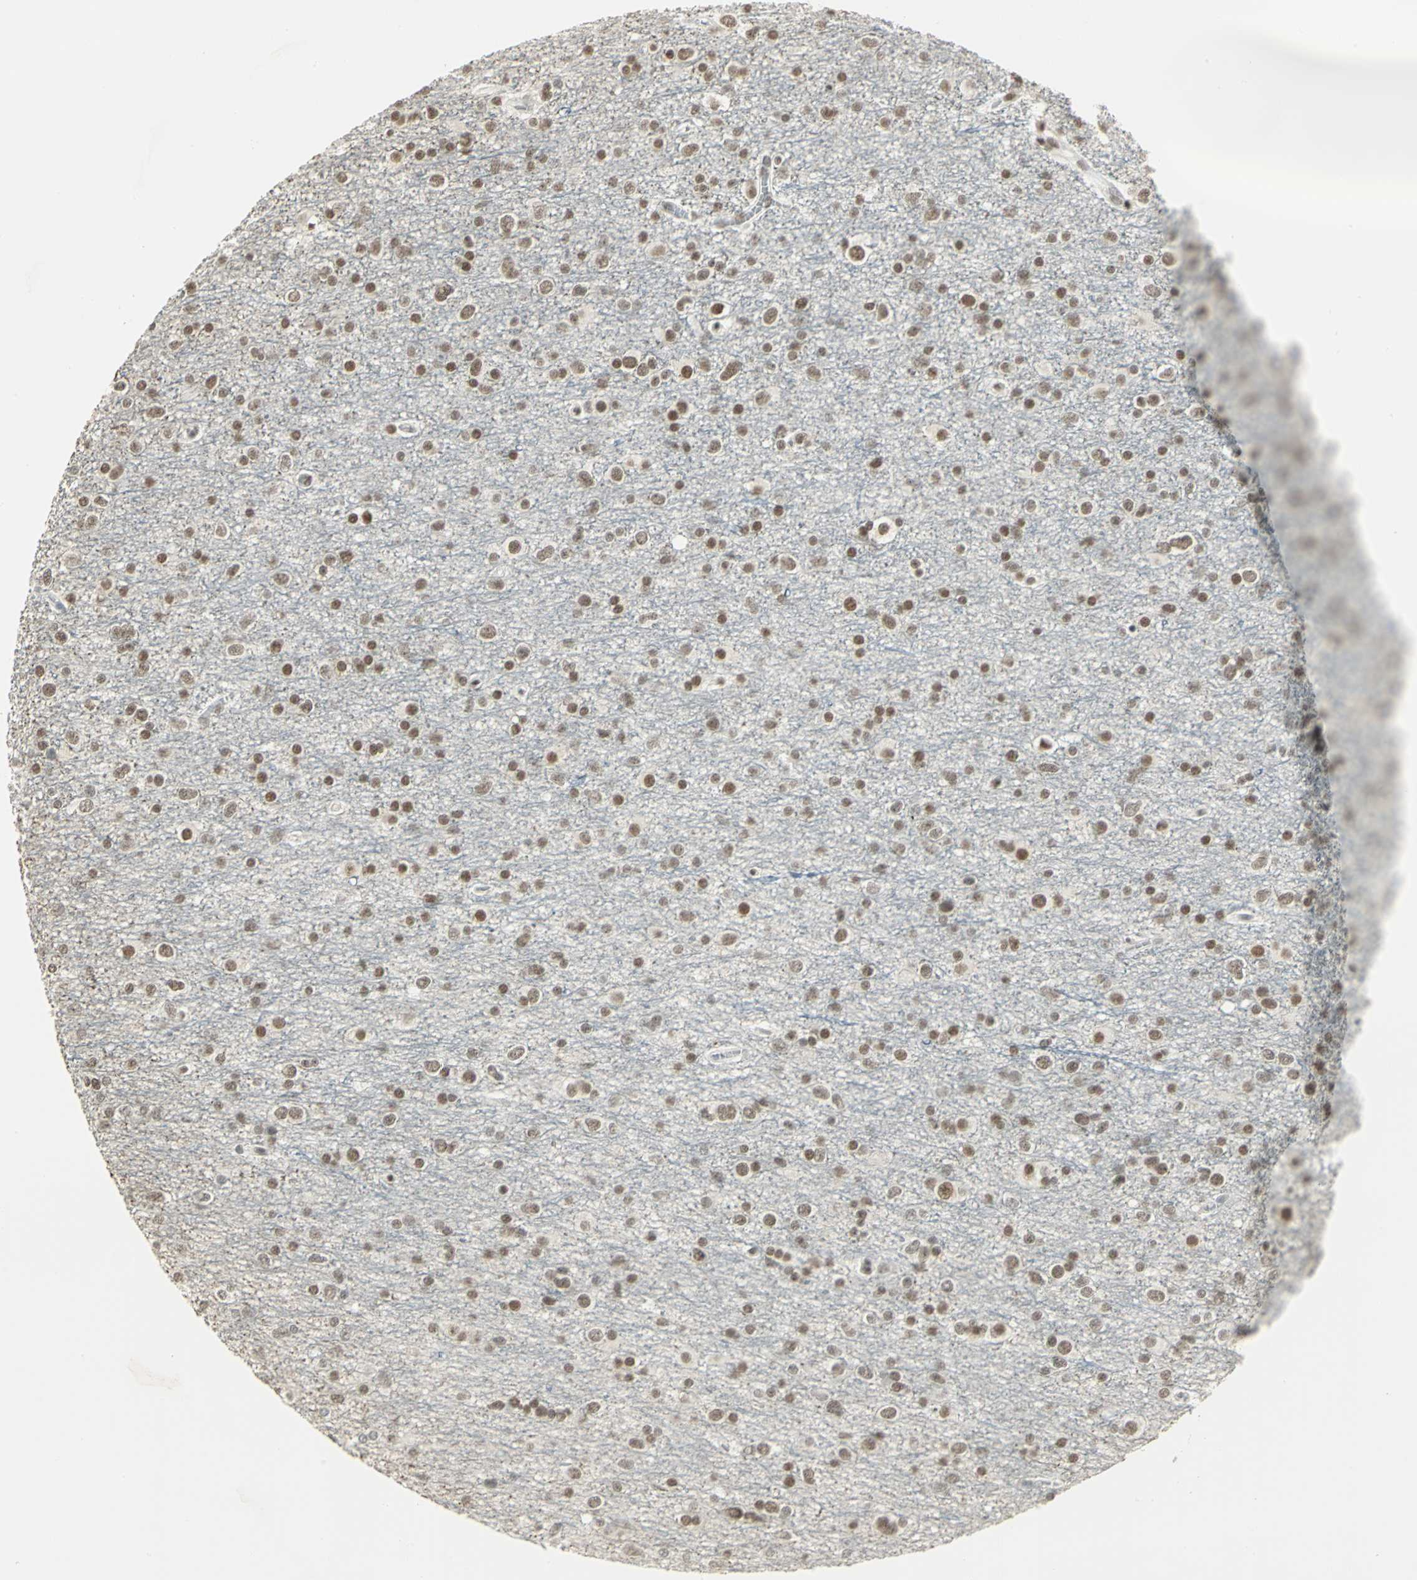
{"staining": {"intensity": "moderate", "quantity": ">75%", "location": "nuclear"}, "tissue": "glioma", "cell_type": "Tumor cells", "image_type": "cancer", "snomed": [{"axis": "morphology", "description": "Glioma, malignant, Low grade"}, {"axis": "topography", "description": "Brain"}], "caption": "Brown immunohistochemical staining in malignant low-grade glioma exhibits moderate nuclear expression in approximately >75% of tumor cells. The staining was performed using DAB (3,3'-diaminobenzidine) to visualize the protein expression in brown, while the nuclei were stained in blue with hematoxylin (Magnification: 20x).", "gene": "CBX3", "patient": {"sex": "male", "age": 42}}